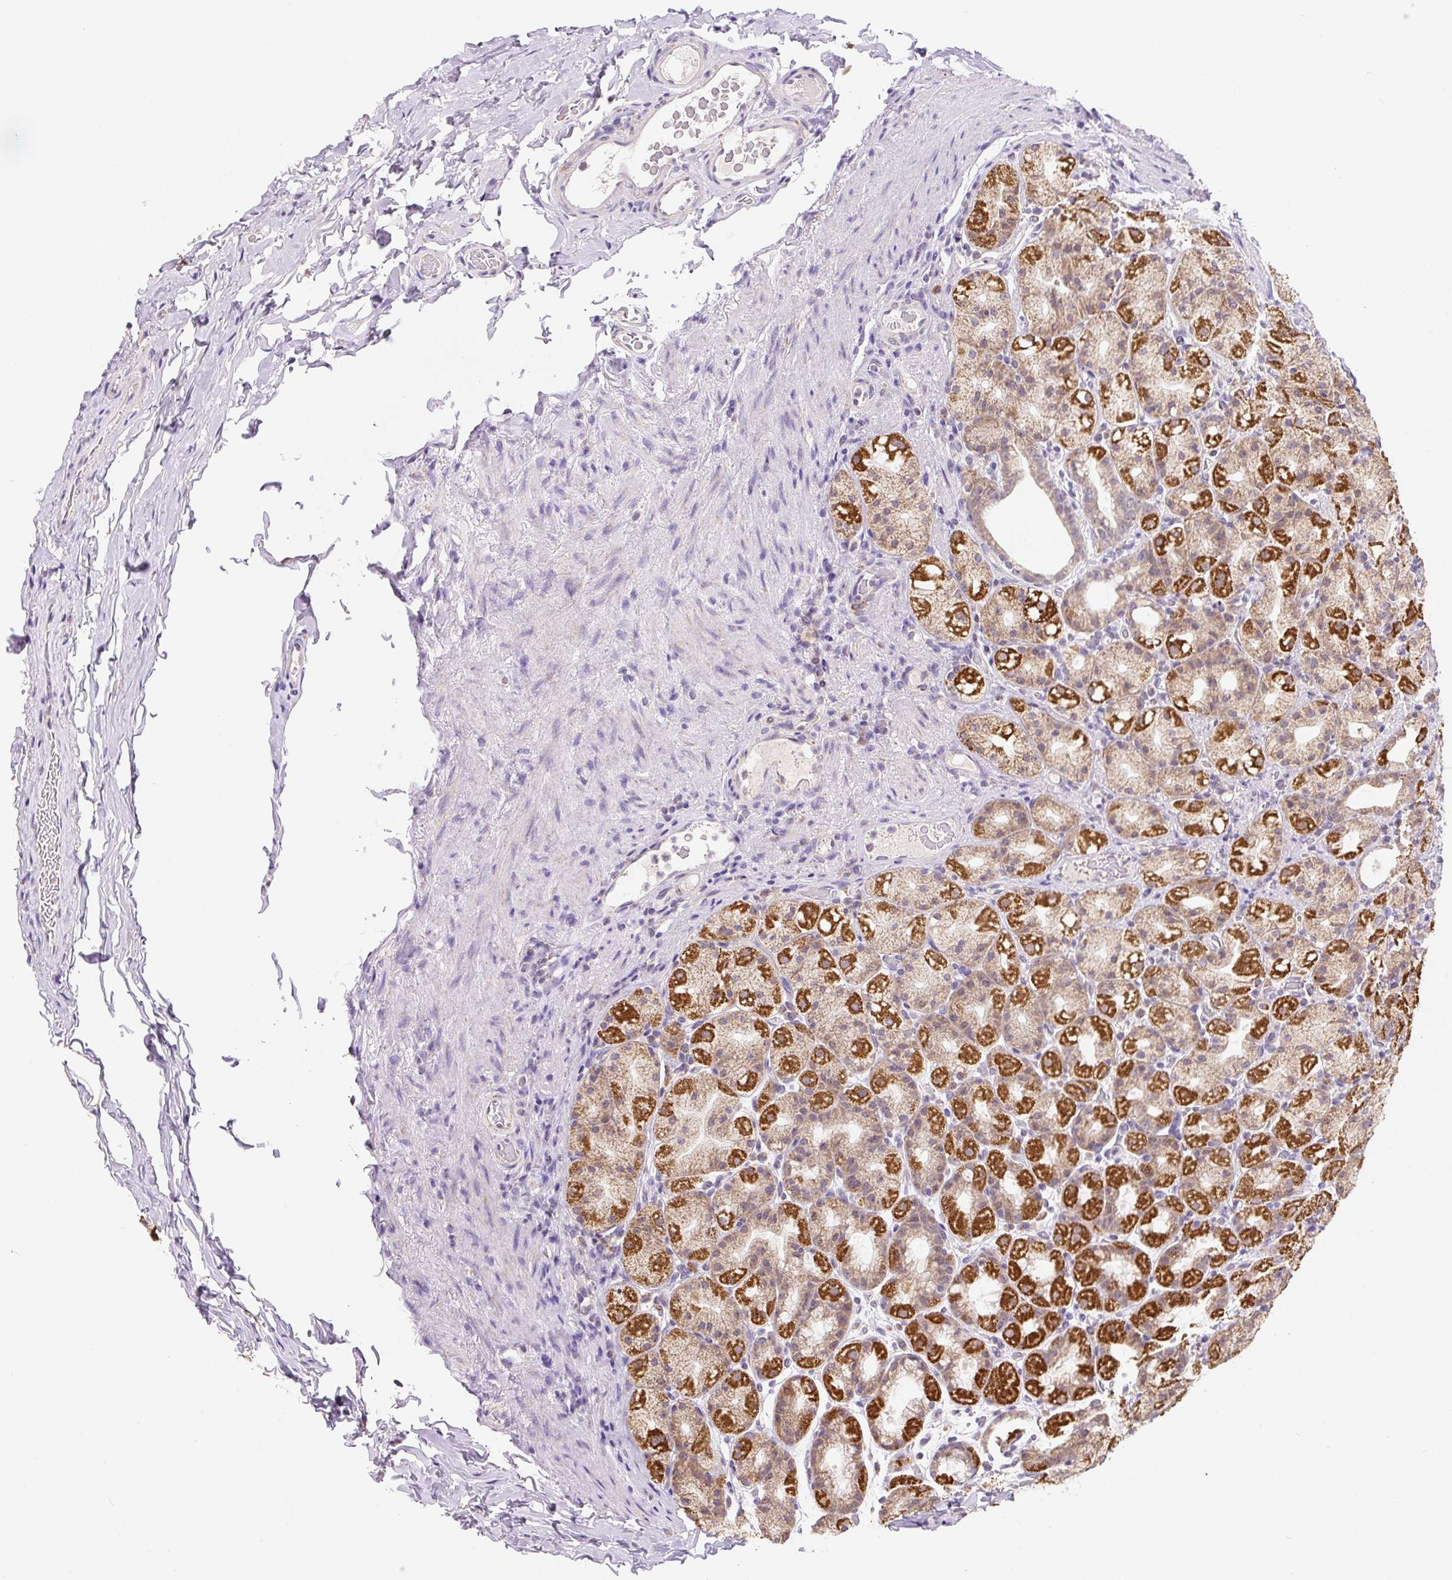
{"staining": {"intensity": "strong", "quantity": "25%-75%", "location": "cytoplasmic/membranous"}, "tissue": "stomach", "cell_type": "Glandular cells", "image_type": "normal", "snomed": [{"axis": "morphology", "description": "Normal tissue, NOS"}, {"axis": "topography", "description": "Stomach, upper"}, {"axis": "topography", "description": "Stomach"}], "caption": "The photomicrograph demonstrates staining of unremarkable stomach, revealing strong cytoplasmic/membranous protein positivity (brown color) within glandular cells. Using DAB (3,3'-diaminobenzidine) (brown) and hematoxylin (blue) stains, captured at high magnification using brightfield microscopy.", "gene": "MFSD9", "patient": {"sex": "male", "age": 68}}